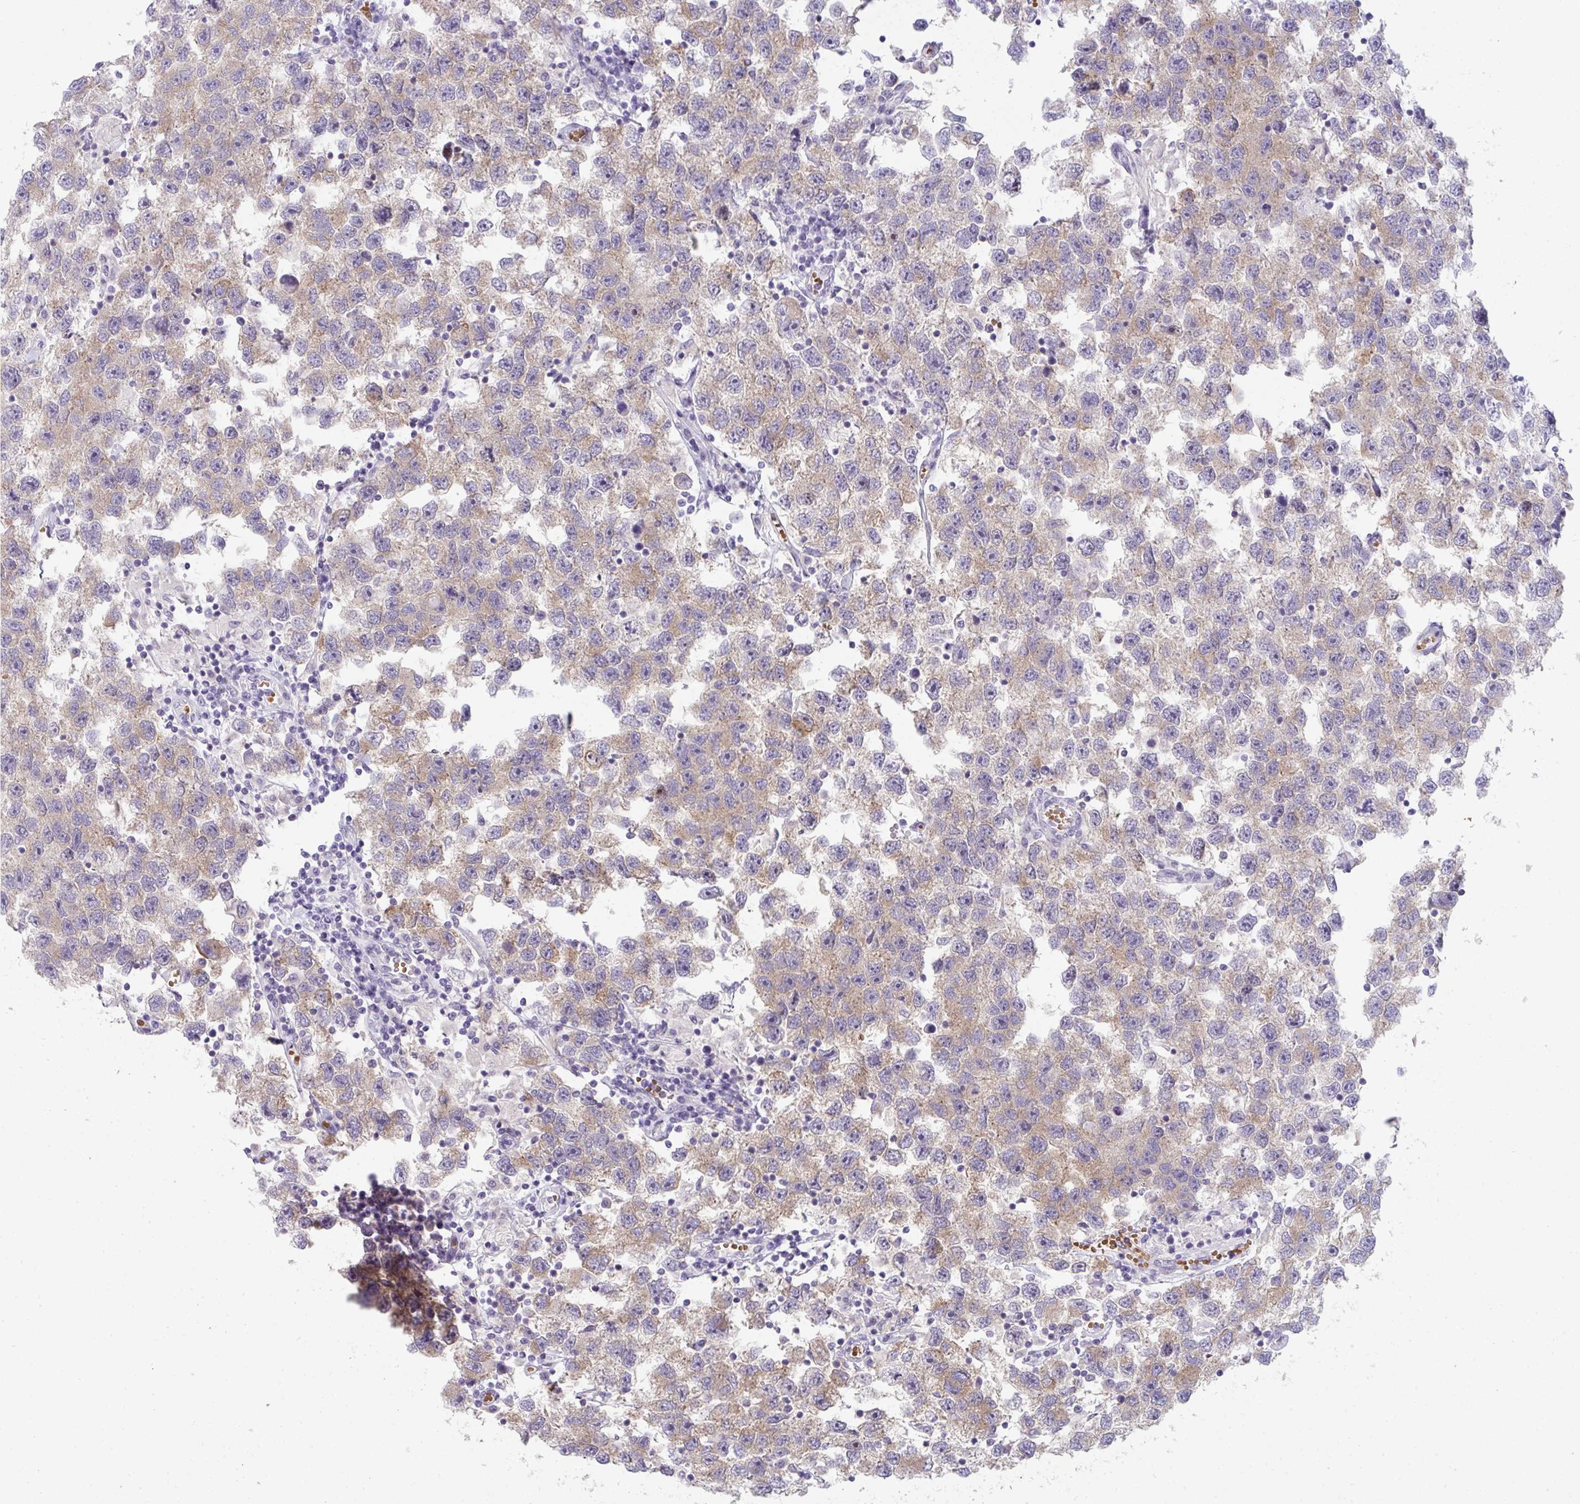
{"staining": {"intensity": "moderate", "quantity": ">75%", "location": "cytoplasmic/membranous"}, "tissue": "testis cancer", "cell_type": "Tumor cells", "image_type": "cancer", "snomed": [{"axis": "morphology", "description": "Seminoma, NOS"}, {"axis": "topography", "description": "Testis"}], "caption": "Human testis cancer (seminoma) stained for a protein (brown) shows moderate cytoplasmic/membranous positive positivity in about >75% of tumor cells.", "gene": "RIOK1", "patient": {"sex": "male", "age": 26}}